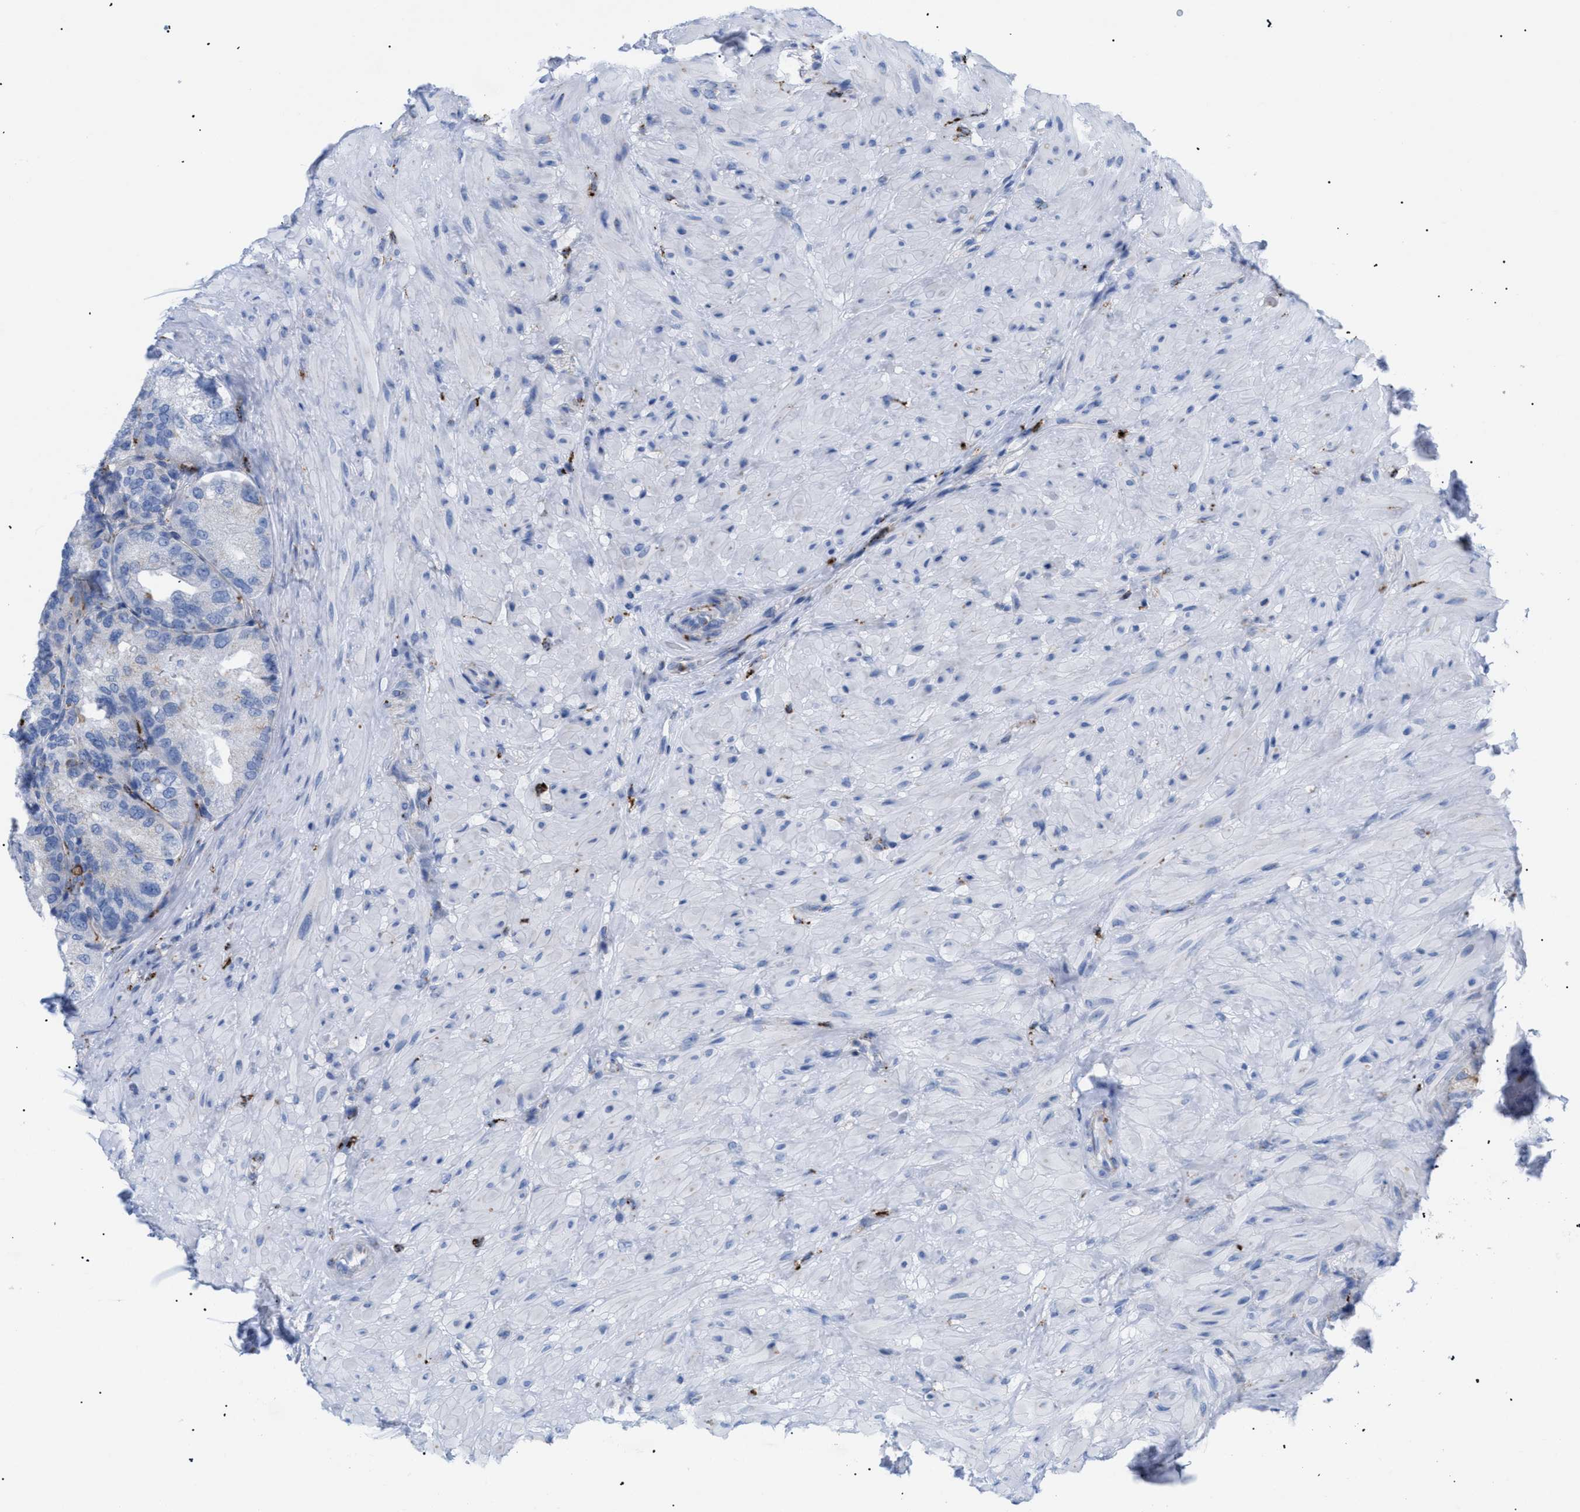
{"staining": {"intensity": "moderate", "quantity": "<25%", "location": "cytoplasmic/membranous"}, "tissue": "seminal vesicle", "cell_type": "Glandular cells", "image_type": "normal", "snomed": [{"axis": "morphology", "description": "Normal tissue, NOS"}, {"axis": "topography", "description": "Seminal veicle"}], "caption": "Glandular cells display low levels of moderate cytoplasmic/membranous expression in approximately <25% of cells in benign seminal vesicle.", "gene": "DRAM2", "patient": {"sex": "male", "age": 68}}